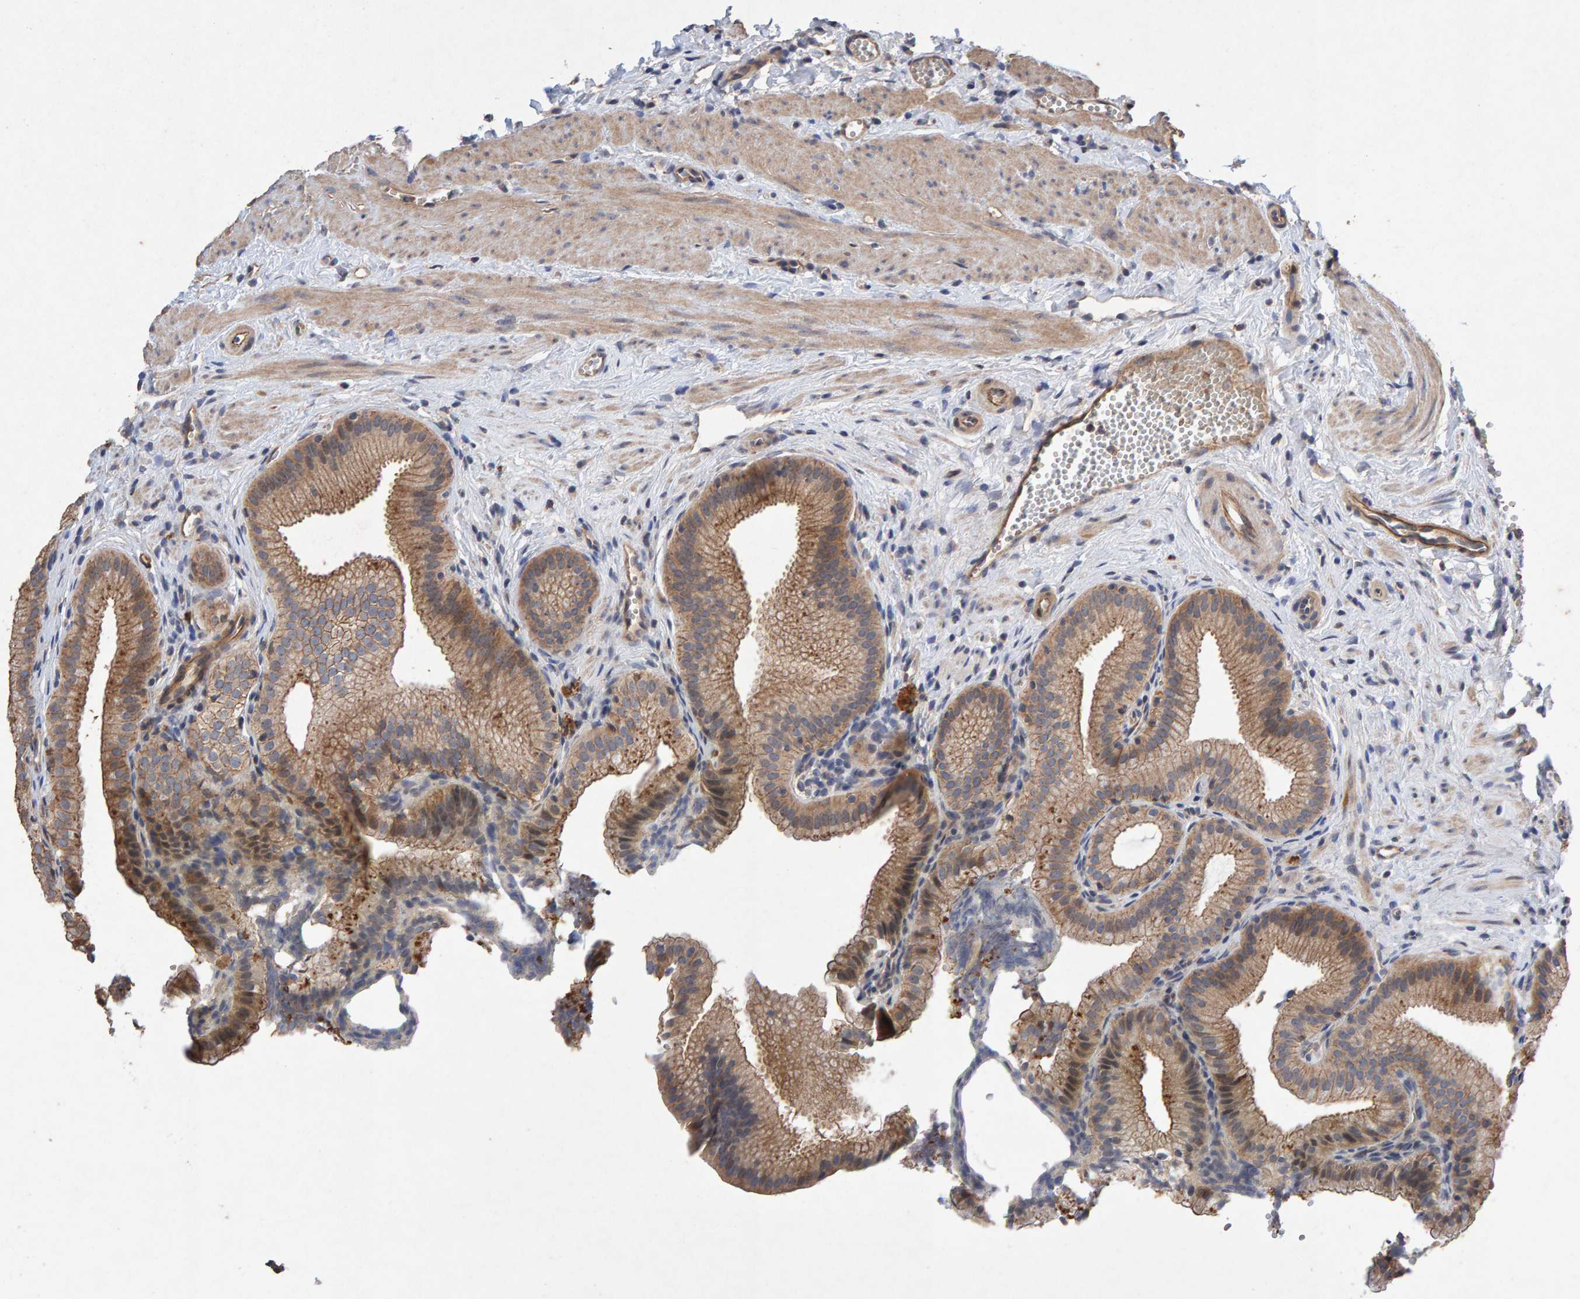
{"staining": {"intensity": "moderate", "quantity": ">75%", "location": "cytoplasmic/membranous"}, "tissue": "gallbladder", "cell_type": "Glandular cells", "image_type": "normal", "snomed": [{"axis": "morphology", "description": "Normal tissue, NOS"}, {"axis": "topography", "description": "Gallbladder"}], "caption": "Immunohistochemistry (IHC) (DAB) staining of normal gallbladder demonstrates moderate cytoplasmic/membranous protein expression in about >75% of glandular cells.", "gene": "EFR3A", "patient": {"sex": "male", "age": 38}}